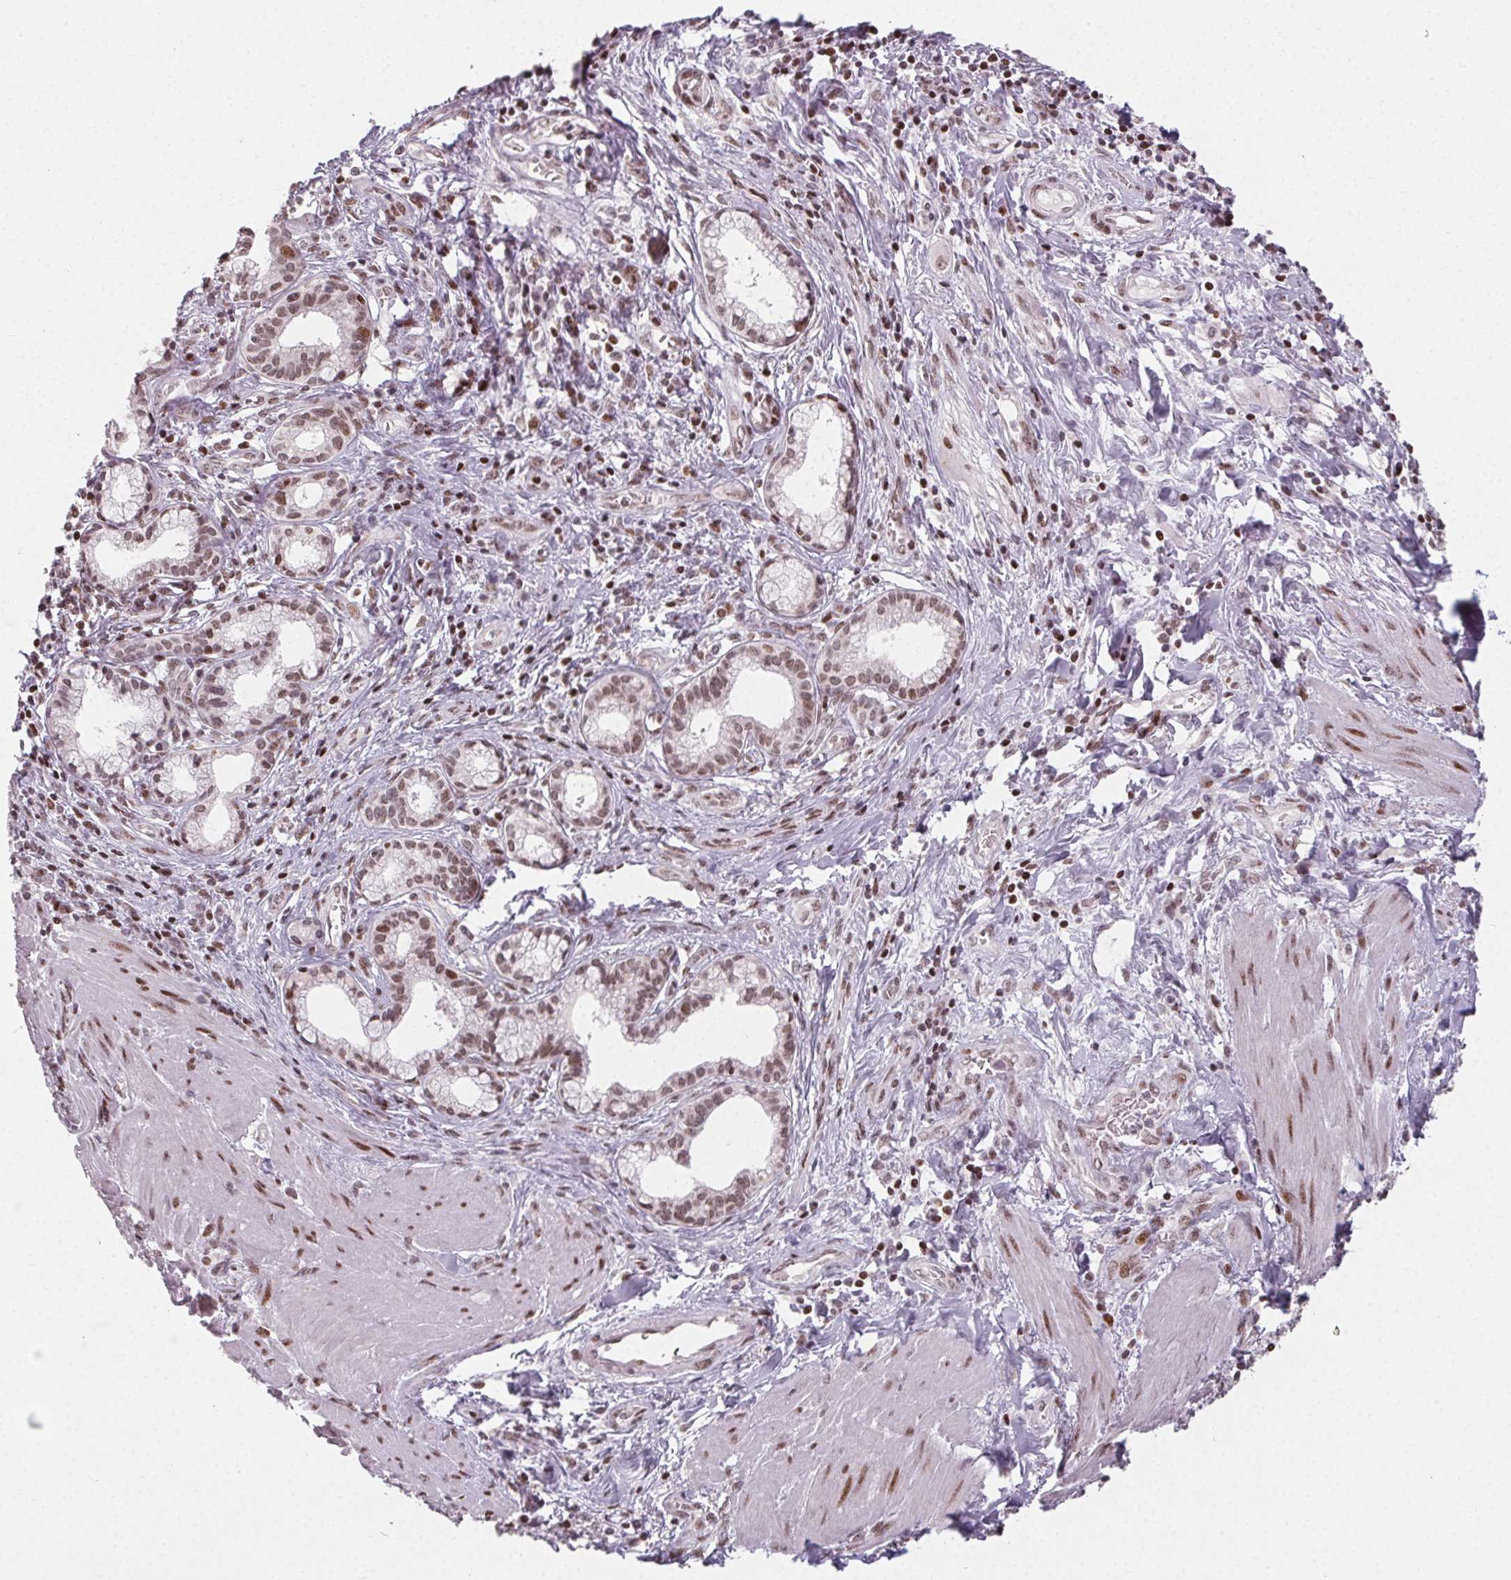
{"staining": {"intensity": "moderate", "quantity": ">75%", "location": "nuclear"}, "tissue": "pancreatic cancer", "cell_type": "Tumor cells", "image_type": "cancer", "snomed": [{"axis": "morphology", "description": "Adenocarcinoma, NOS"}, {"axis": "topography", "description": "Pancreas"}], "caption": "Immunohistochemical staining of adenocarcinoma (pancreatic) displays medium levels of moderate nuclear protein expression in approximately >75% of tumor cells.", "gene": "KMT2A", "patient": {"sex": "female", "age": 66}}